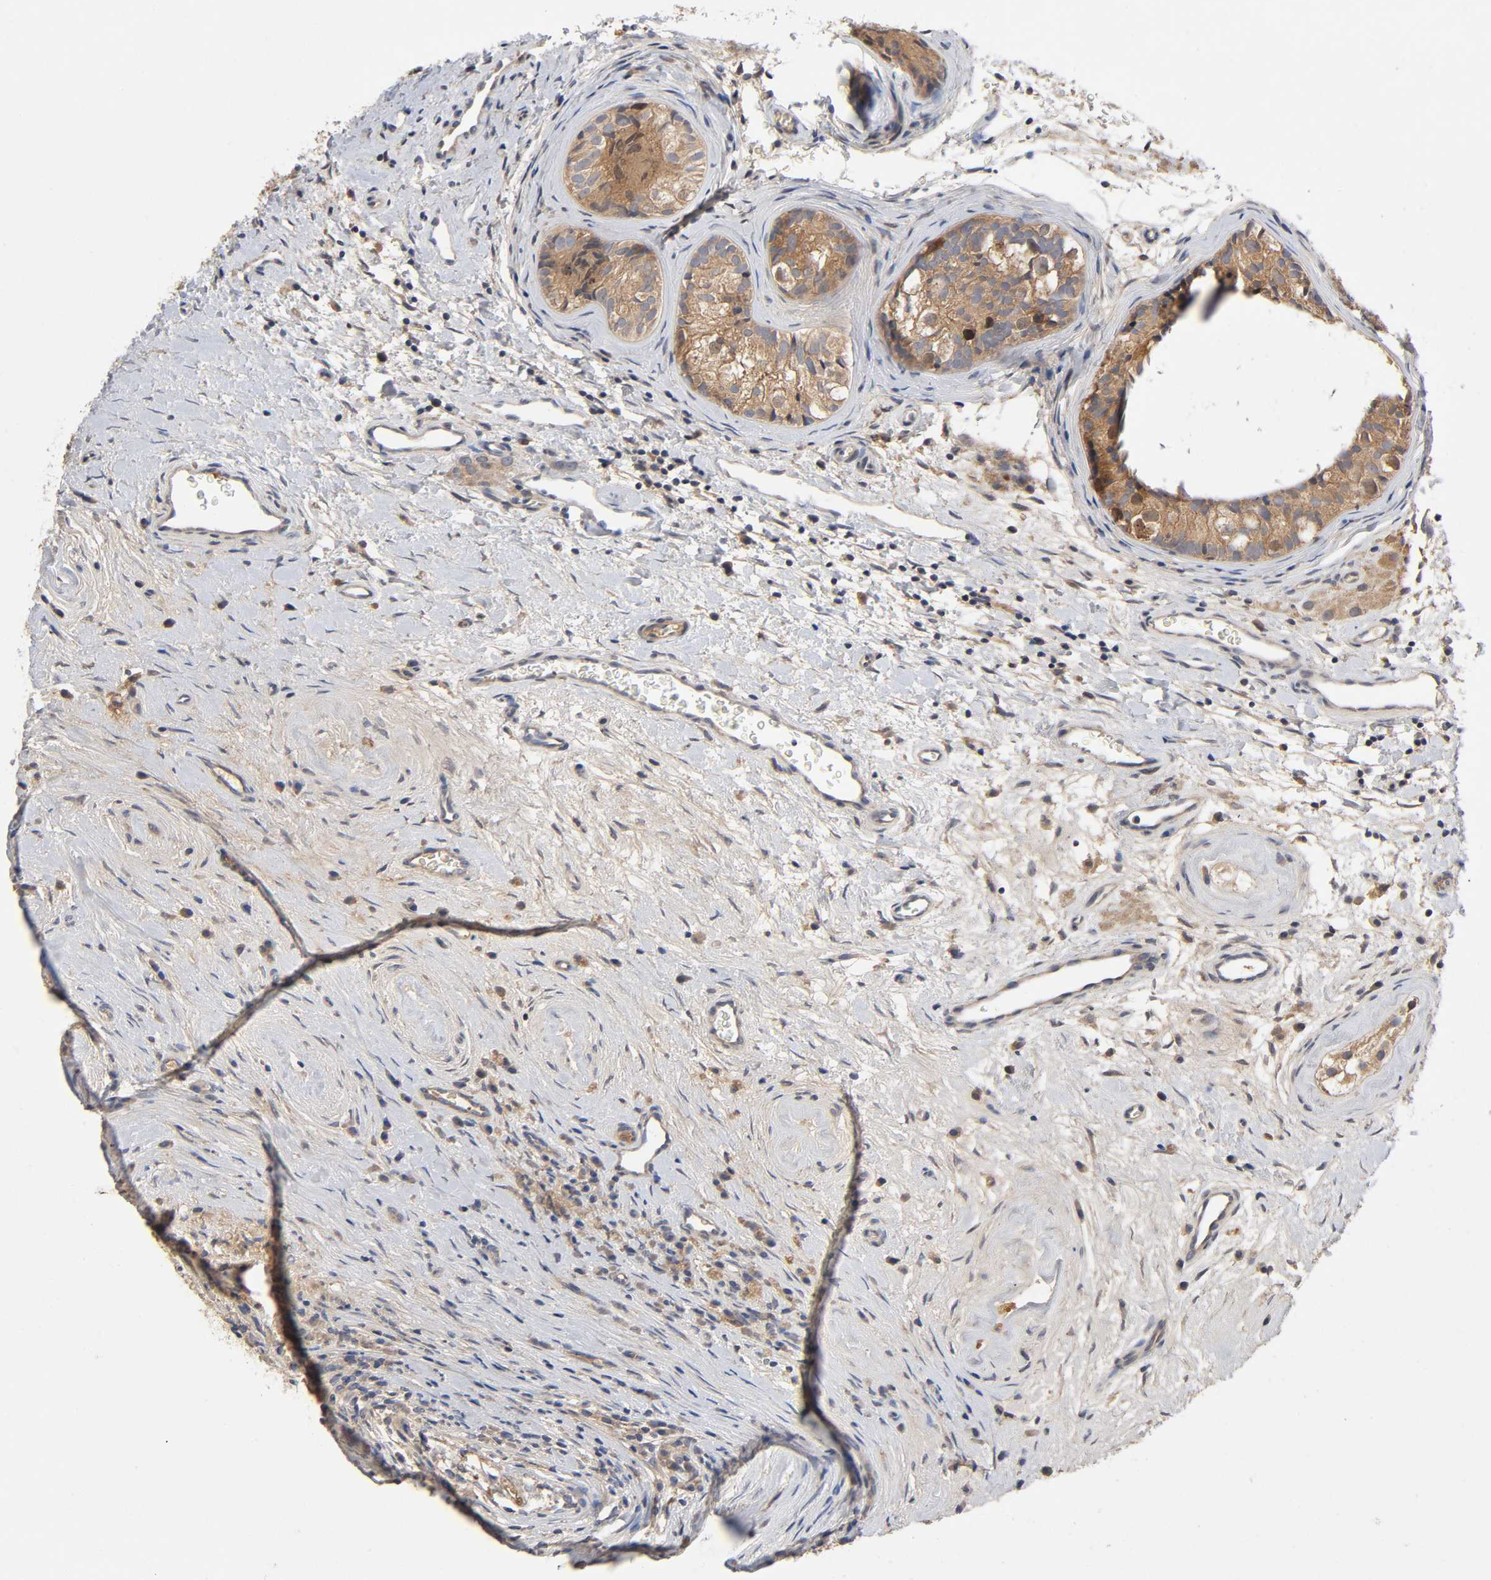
{"staining": {"intensity": "moderate", "quantity": ">75%", "location": "cytoplasmic/membranous"}, "tissue": "testis cancer", "cell_type": "Tumor cells", "image_type": "cancer", "snomed": [{"axis": "morphology", "description": "Carcinoma, Embryonal, NOS"}, {"axis": "topography", "description": "Testis"}], "caption": "Immunohistochemistry (IHC) staining of testis embryonal carcinoma, which displays medium levels of moderate cytoplasmic/membranous positivity in approximately >75% of tumor cells indicating moderate cytoplasmic/membranous protein expression. The staining was performed using DAB (3,3'-diaminobenzidine) (brown) for protein detection and nuclei were counterstained in hematoxylin (blue).", "gene": "CPB2", "patient": {"sex": "male", "age": 21}}